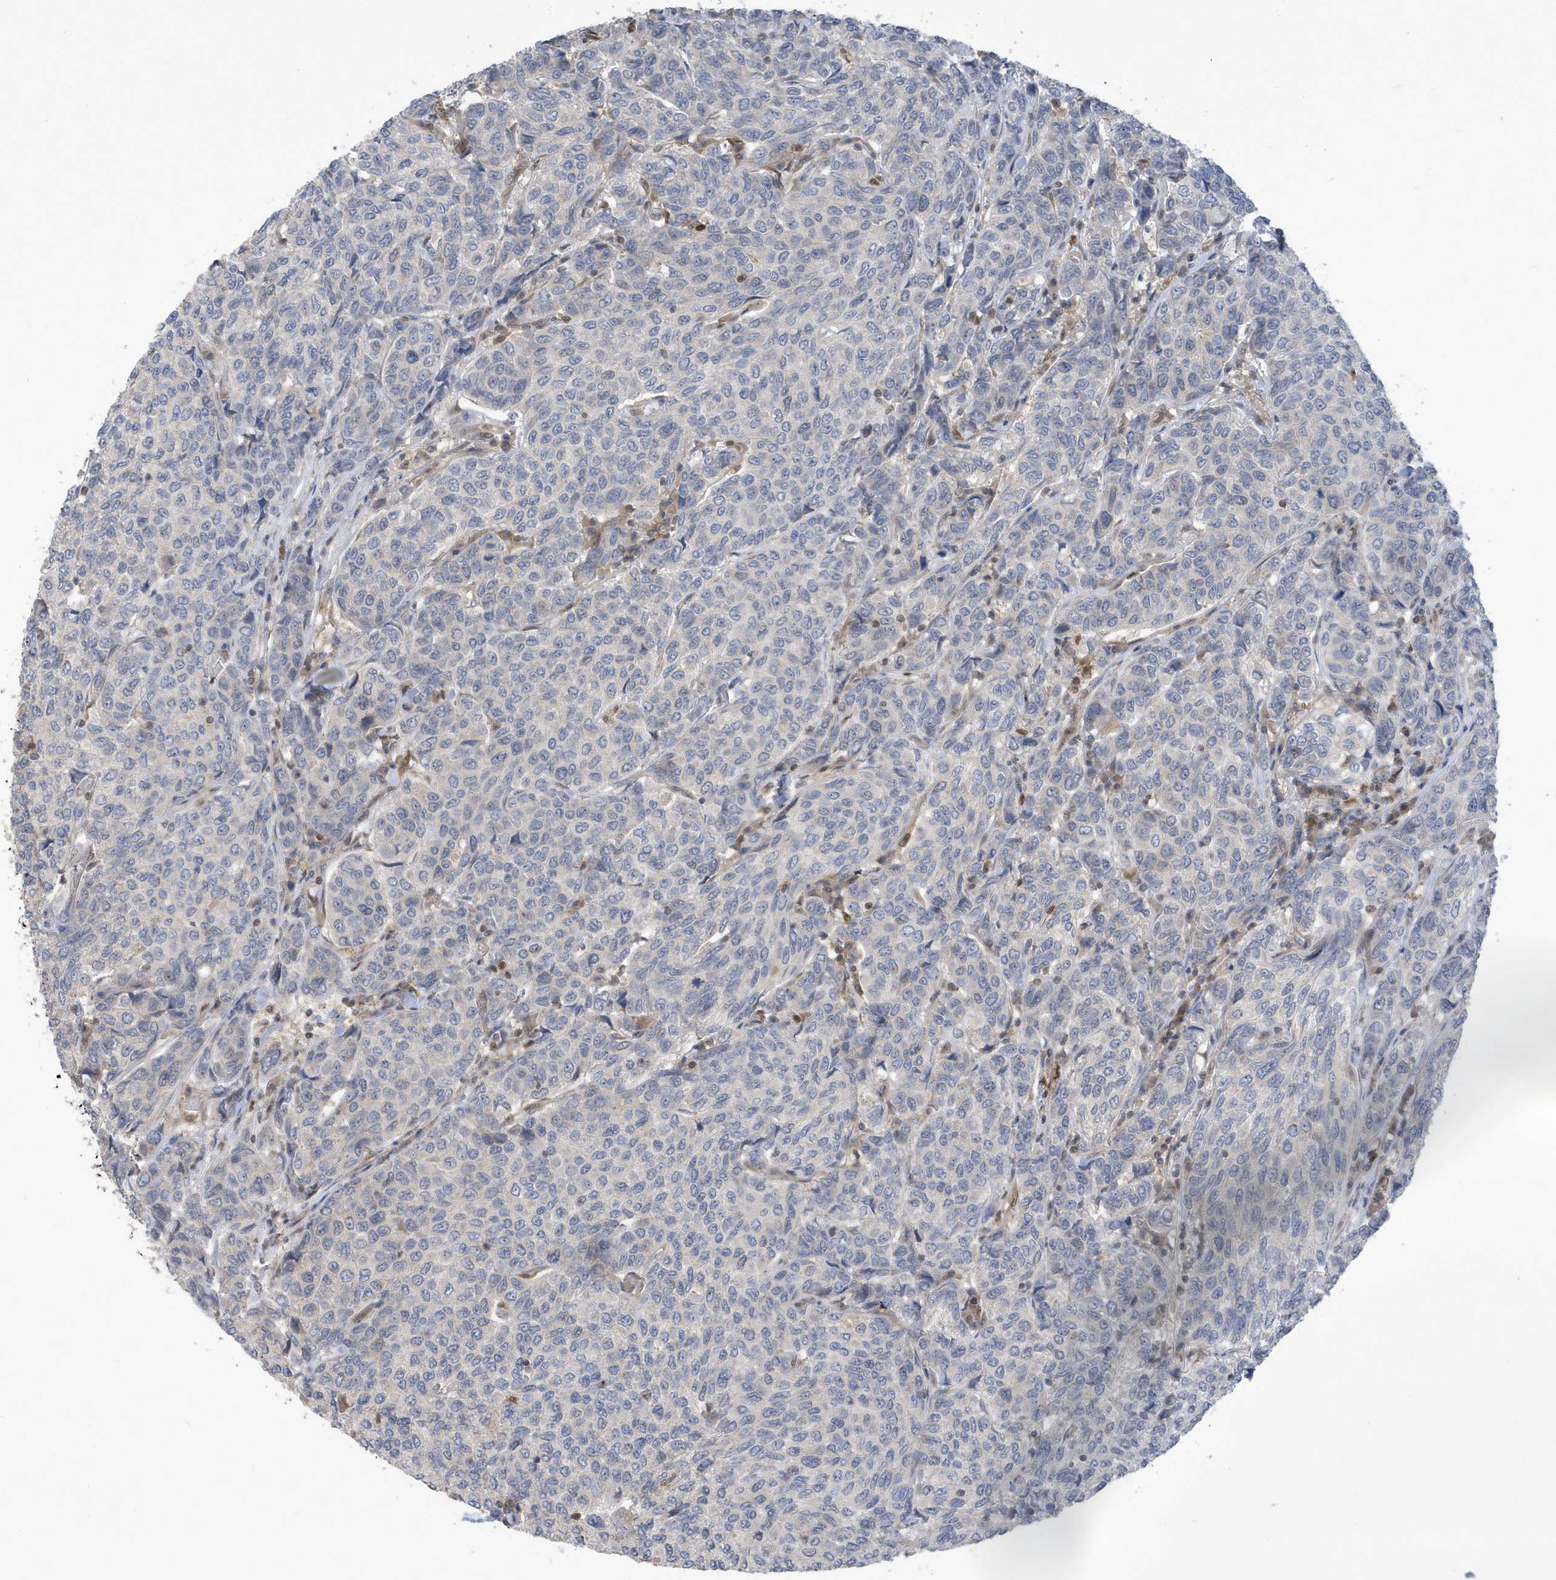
{"staining": {"intensity": "negative", "quantity": "none", "location": "none"}, "tissue": "breast cancer", "cell_type": "Tumor cells", "image_type": "cancer", "snomed": [{"axis": "morphology", "description": "Duct carcinoma"}, {"axis": "topography", "description": "Breast"}], "caption": "The image displays no significant positivity in tumor cells of infiltrating ductal carcinoma (breast).", "gene": "NCOA7", "patient": {"sex": "female", "age": 55}}